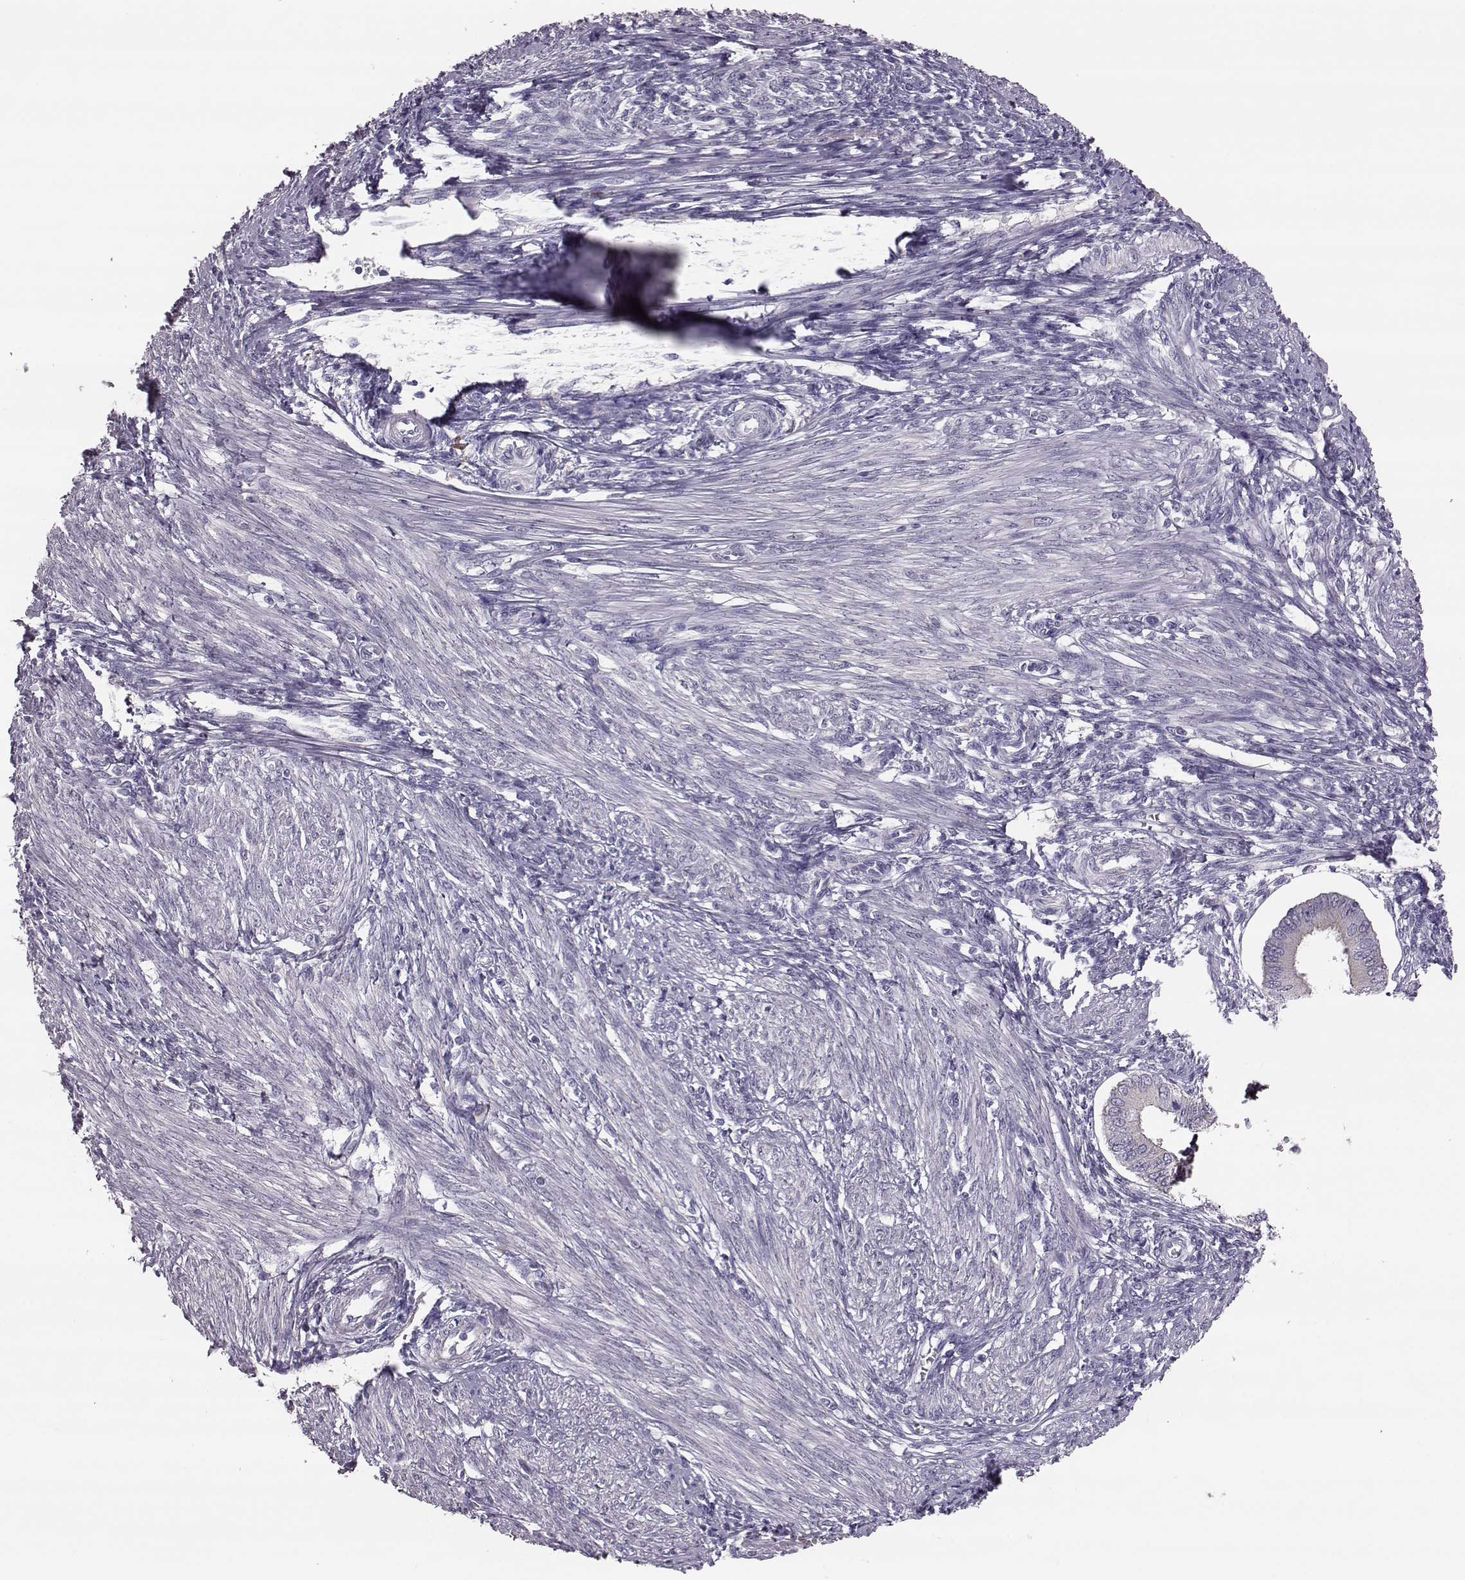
{"staining": {"intensity": "negative", "quantity": "none", "location": "none"}, "tissue": "endometrium", "cell_type": "Cells in endometrial stroma", "image_type": "normal", "snomed": [{"axis": "morphology", "description": "Normal tissue, NOS"}, {"axis": "topography", "description": "Endometrium"}], "caption": "A high-resolution micrograph shows IHC staining of unremarkable endometrium, which shows no significant expression in cells in endometrial stroma.", "gene": "ADGRG5", "patient": {"sex": "female", "age": 42}}